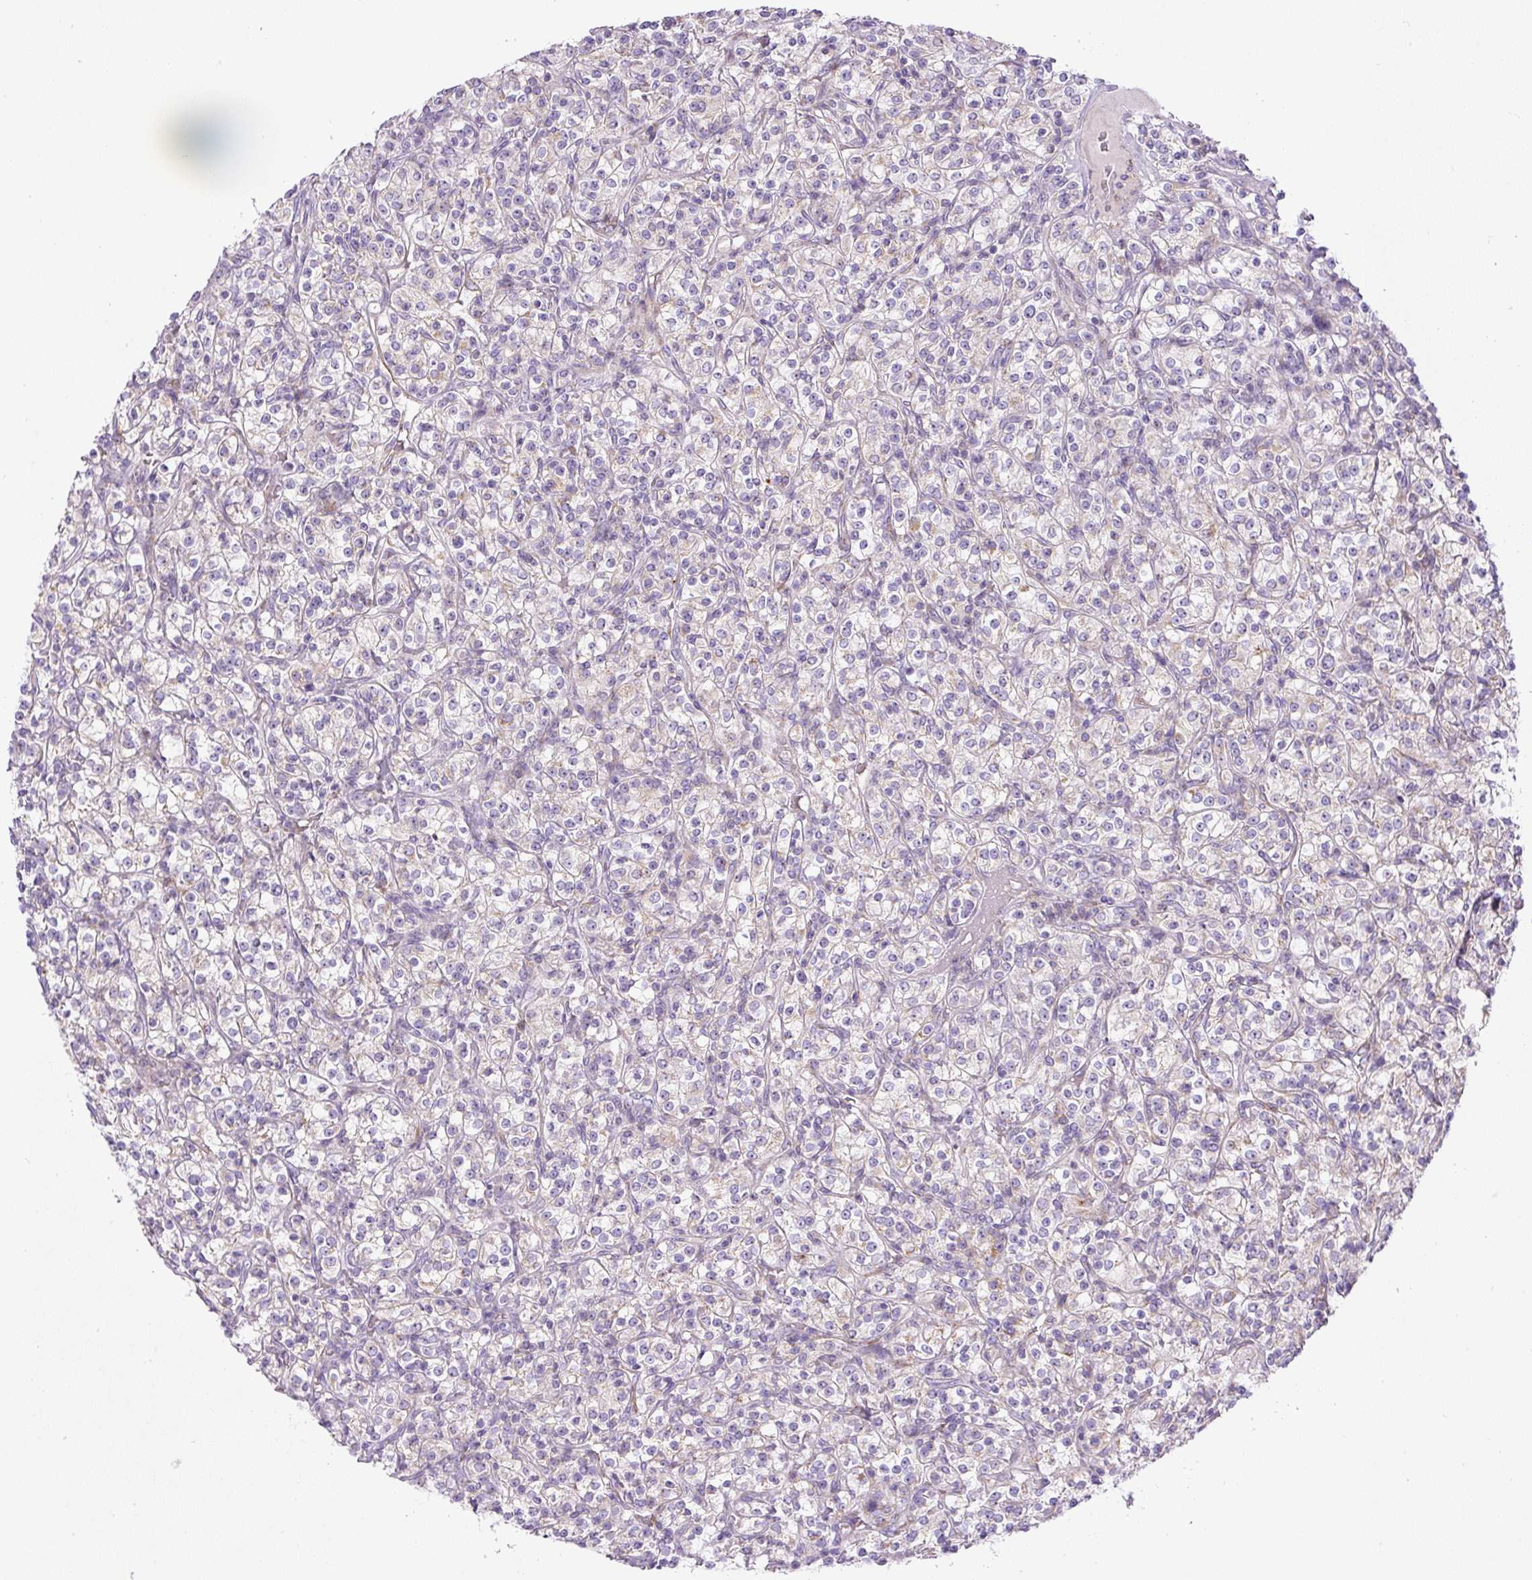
{"staining": {"intensity": "negative", "quantity": "none", "location": "none"}, "tissue": "renal cancer", "cell_type": "Tumor cells", "image_type": "cancer", "snomed": [{"axis": "morphology", "description": "Adenocarcinoma, NOS"}, {"axis": "topography", "description": "Kidney"}], "caption": "DAB (3,3'-diaminobenzidine) immunohistochemical staining of human renal cancer (adenocarcinoma) demonstrates no significant expression in tumor cells.", "gene": "ZNF596", "patient": {"sex": "male", "age": 77}}